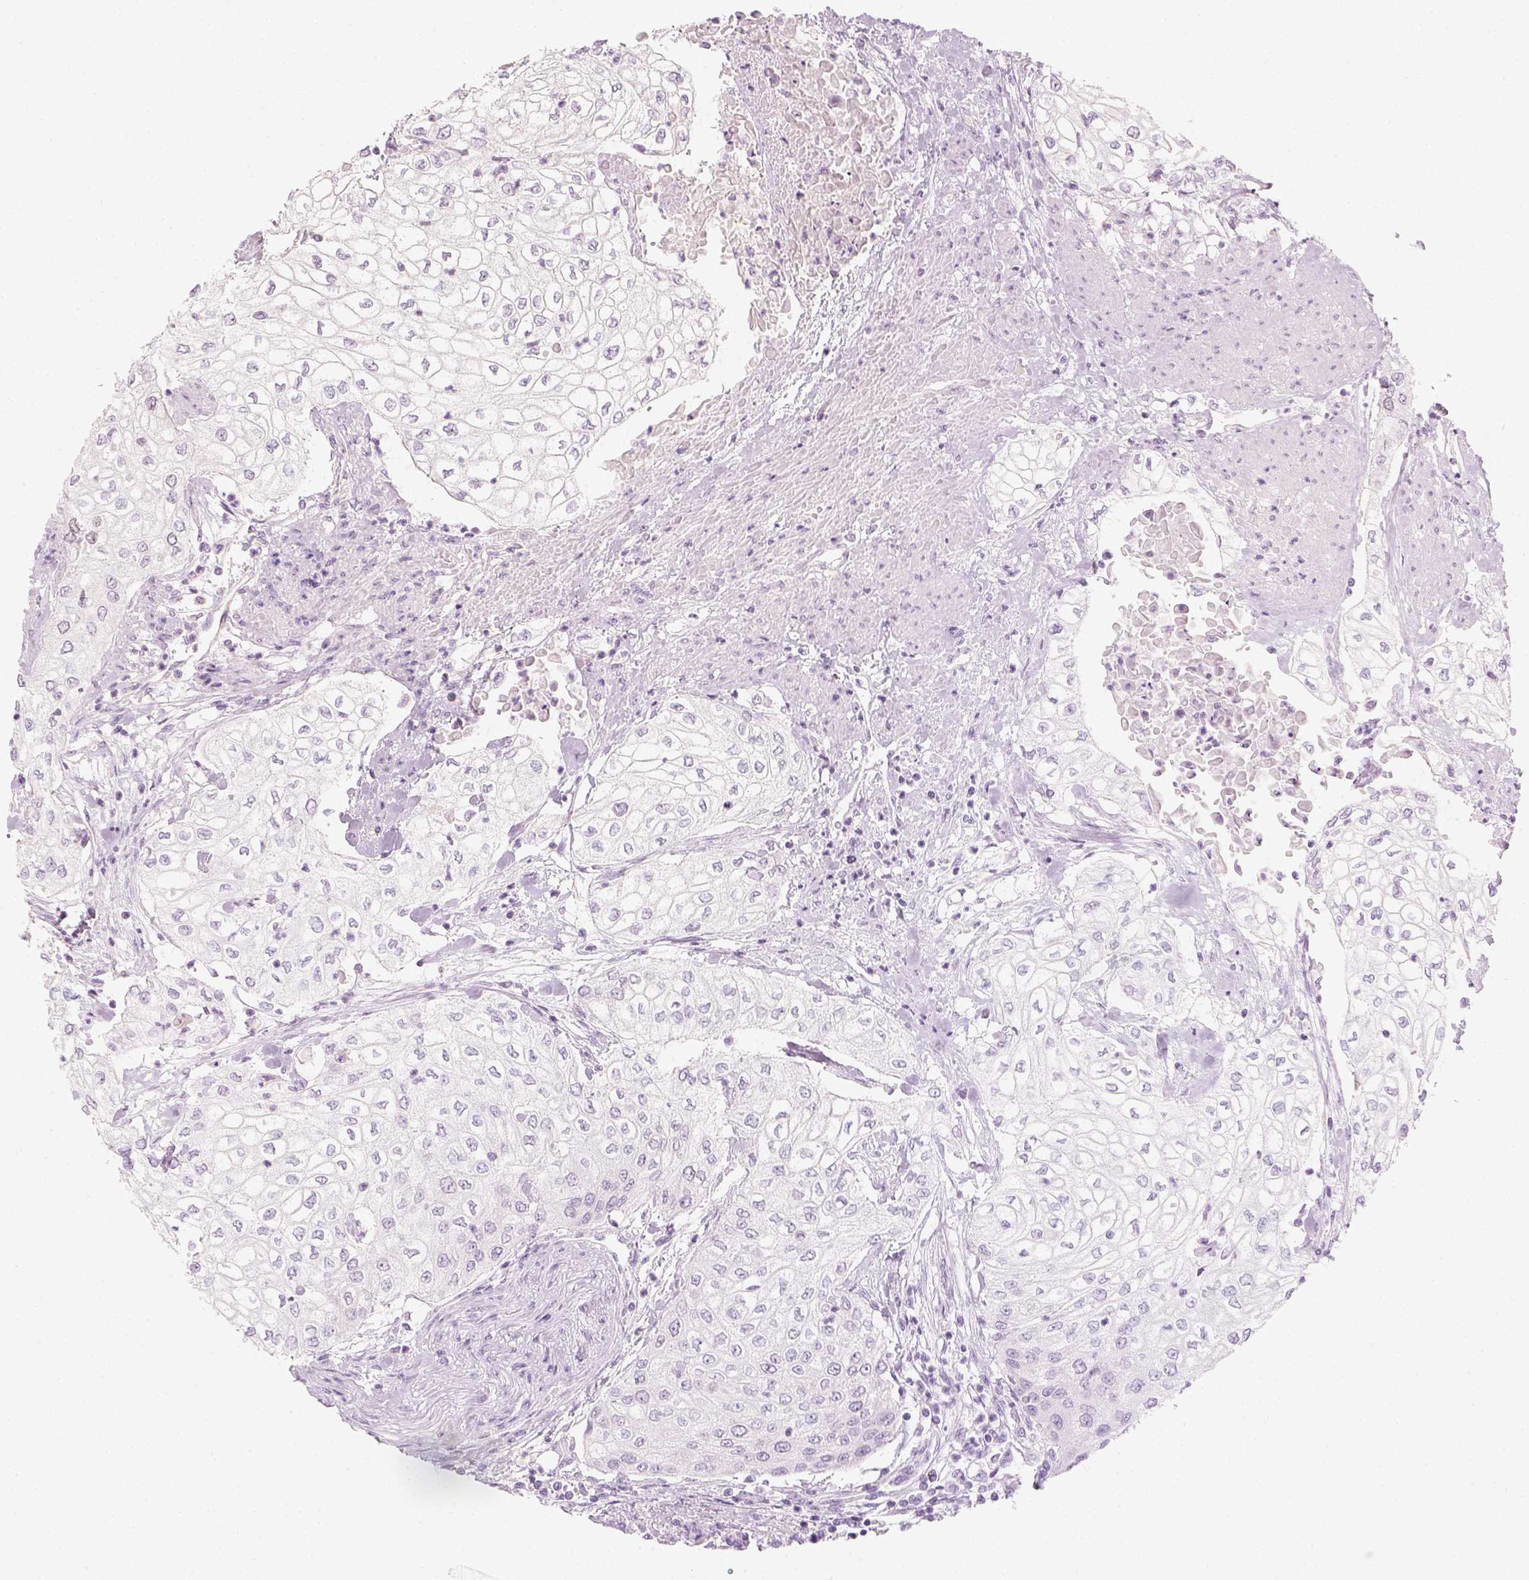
{"staining": {"intensity": "negative", "quantity": "none", "location": "none"}, "tissue": "urothelial cancer", "cell_type": "Tumor cells", "image_type": "cancer", "snomed": [{"axis": "morphology", "description": "Urothelial carcinoma, High grade"}, {"axis": "topography", "description": "Urinary bladder"}], "caption": "IHC photomicrograph of urothelial cancer stained for a protein (brown), which reveals no expression in tumor cells.", "gene": "LCA5", "patient": {"sex": "male", "age": 62}}